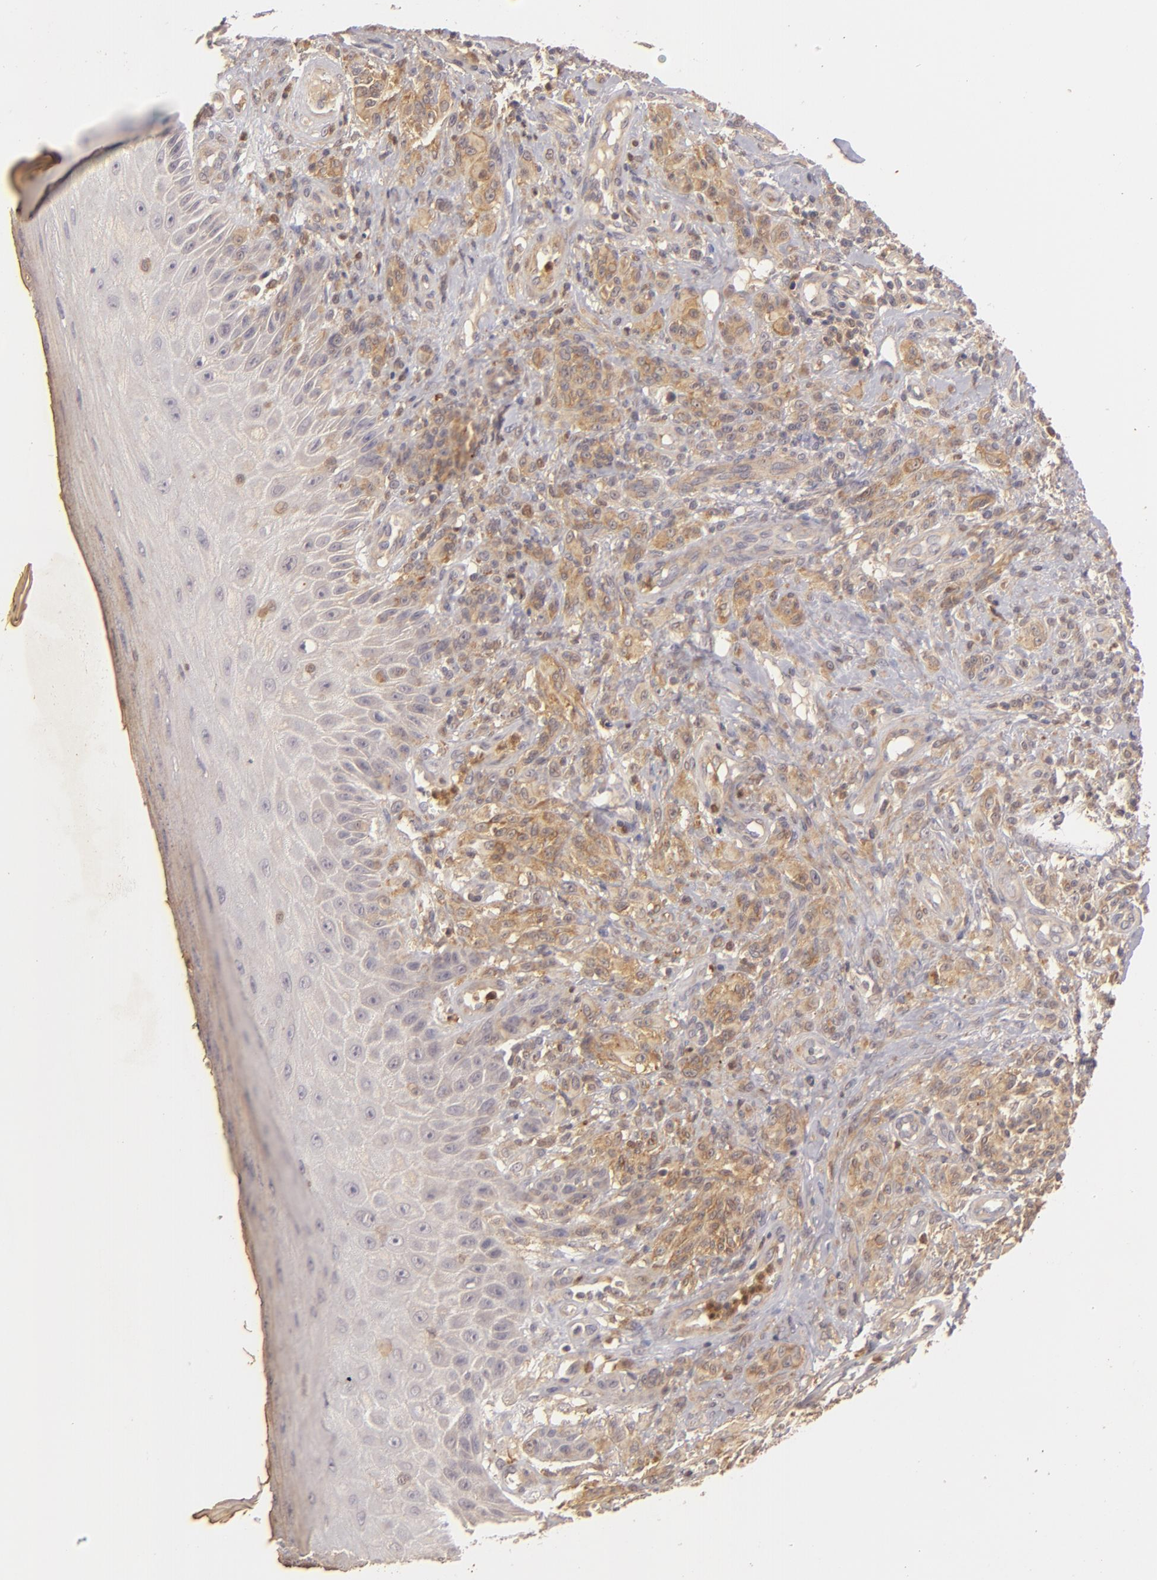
{"staining": {"intensity": "moderate", "quantity": ">75%", "location": "cytoplasmic/membranous"}, "tissue": "melanoma", "cell_type": "Tumor cells", "image_type": "cancer", "snomed": [{"axis": "morphology", "description": "Malignant melanoma, NOS"}, {"axis": "topography", "description": "Skin"}], "caption": "Immunohistochemistry (IHC) of malignant melanoma demonstrates medium levels of moderate cytoplasmic/membranous staining in approximately >75% of tumor cells.", "gene": "PRKCD", "patient": {"sex": "male", "age": 57}}